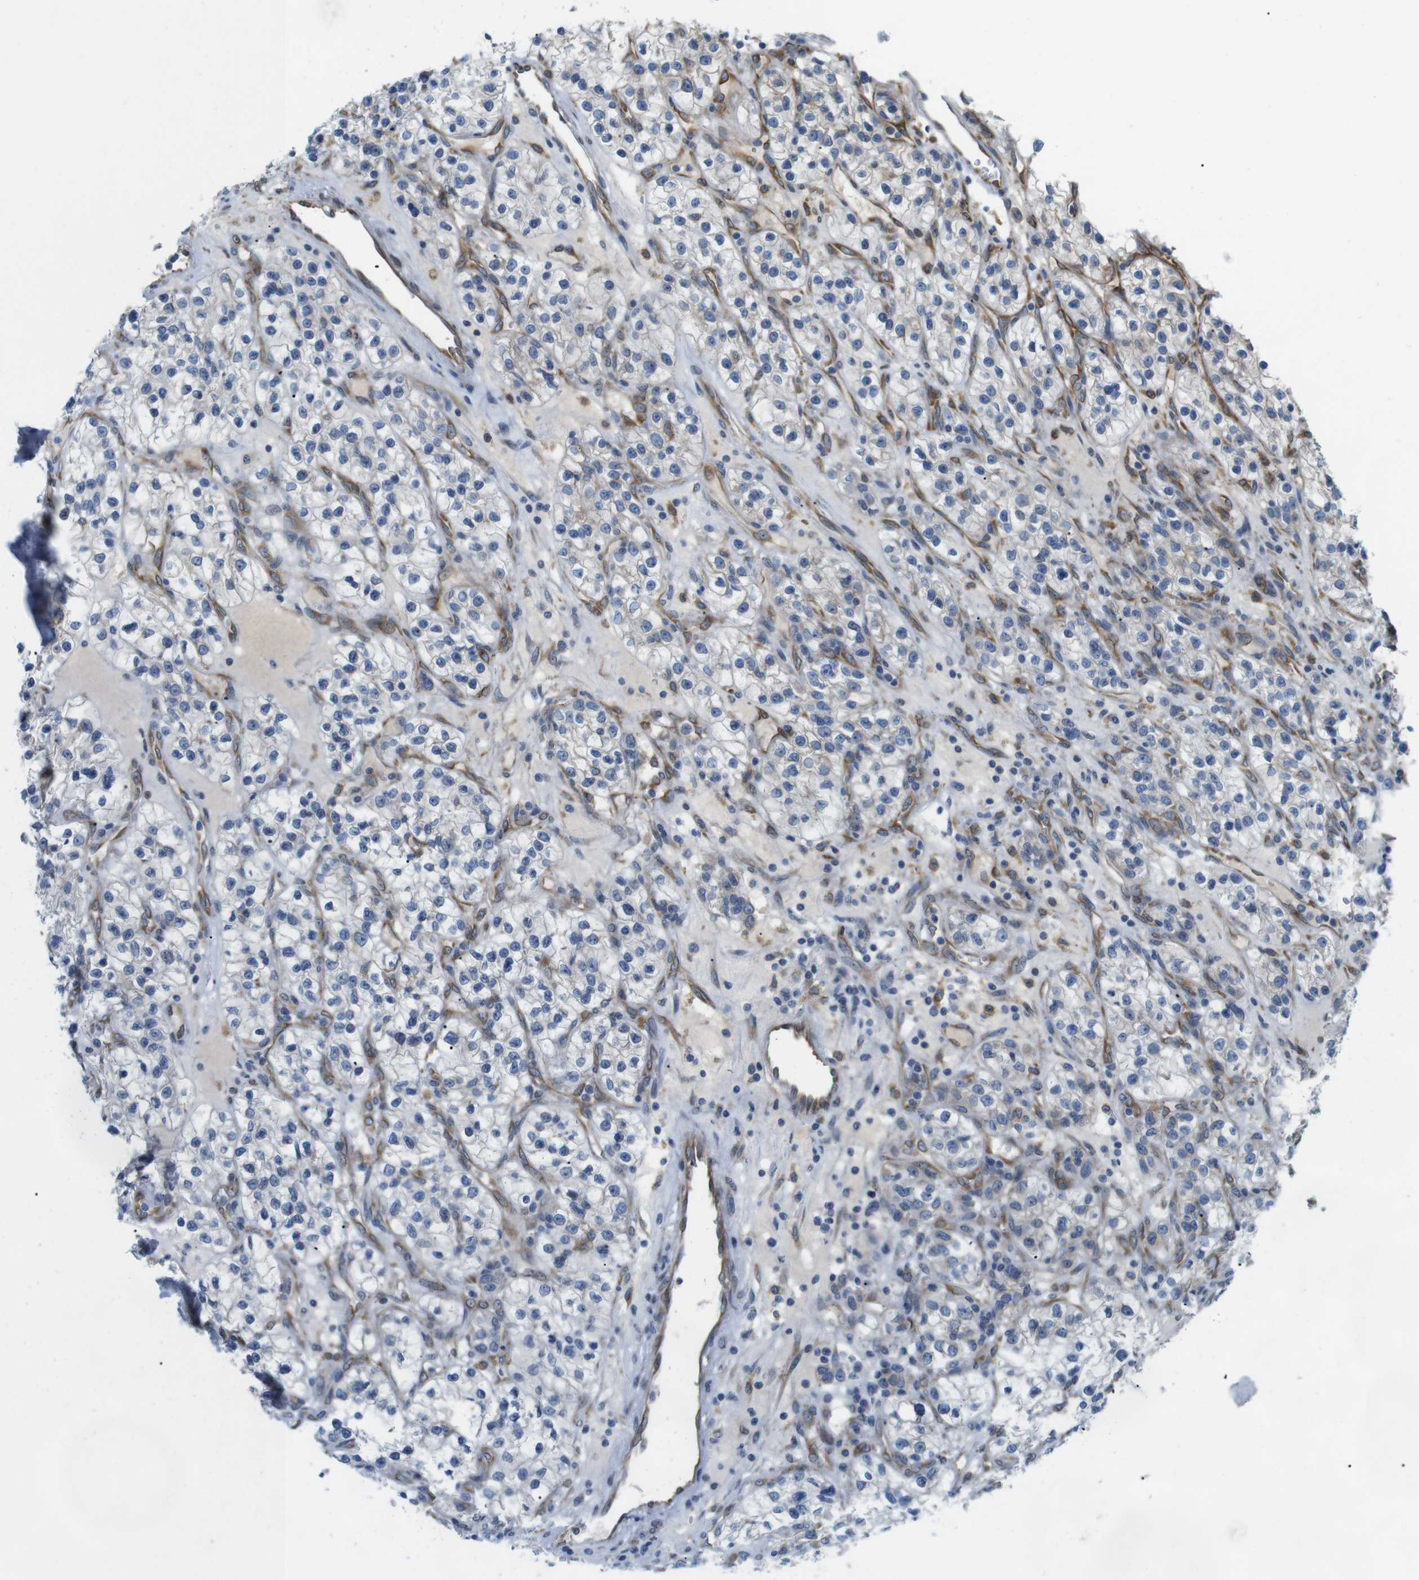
{"staining": {"intensity": "negative", "quantity": "none", "location": "none"}, "tissue": "renal cancer", "cell_type": "Tumor cells", "image_type": "cancer", "snomed": [{"axis": "morphology", "description": "Adenocarcinoma, NOS"}, {"axis": "topography", "description": "Kidney"}], "caption": "There is no significant expression in tumor cells of adenocarcinoma (renal). (DAB IHC, high magnification).", "gene": "HACD3", "patient": {"sex": "female", "age": 57}}